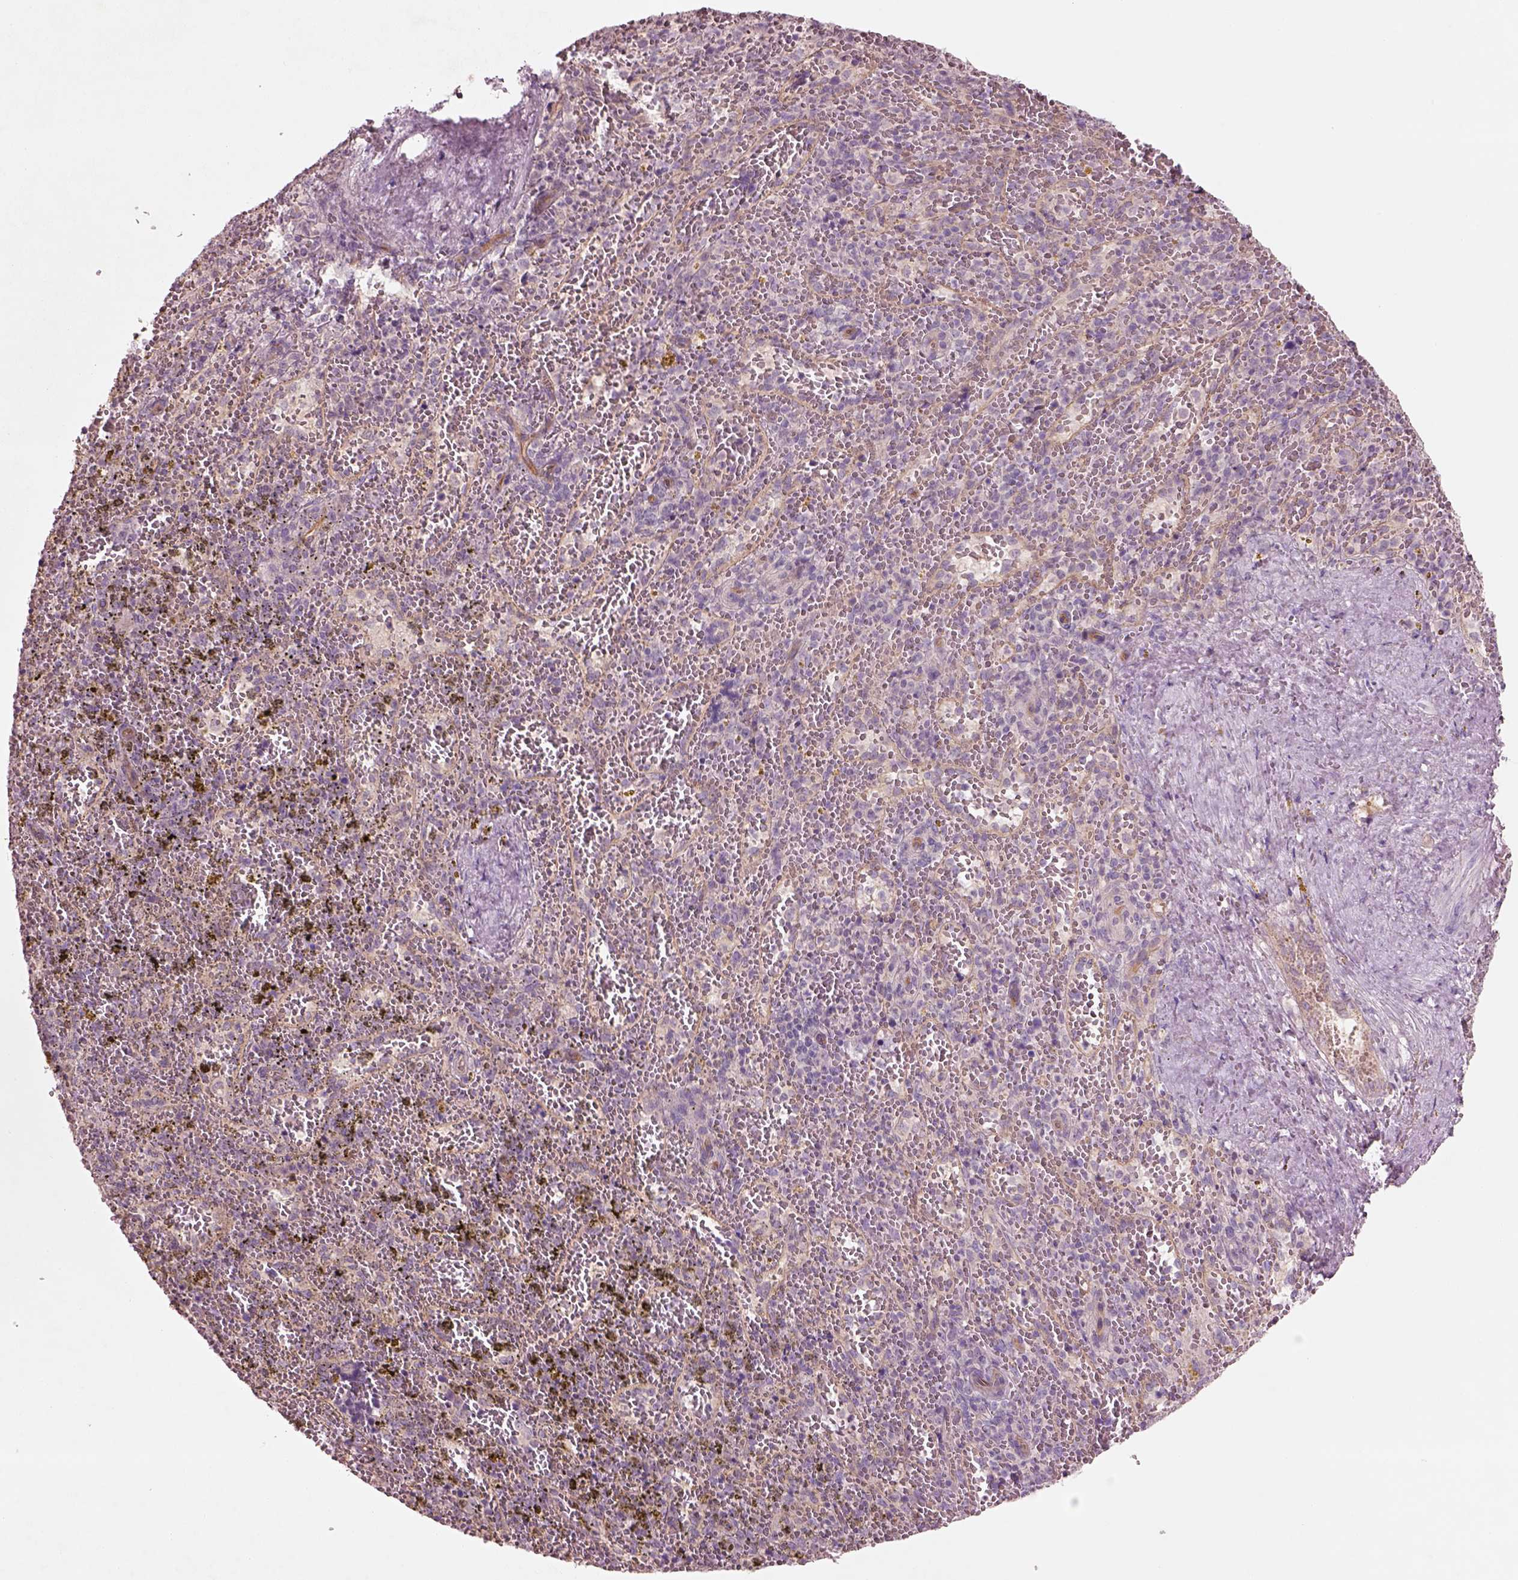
{"staining": {"intensity": "negative", "quantity": "none", "location": "none"}, "tissue": "spleen", "cell_type": "Cells in red pulp", "image_type": "normal", "snomed": [{"axis": "morphology", "description": "Normal tissue, NOS"}, {"axis": "topography", "description": "Spleen"}], "caption": "This is an immunohistochemistry photomicrograph of benign human spleen. There is no positivity in cells in red pulp.", "gene": "DUOXA2", "patient": {"sex": "female", "age": 50}}